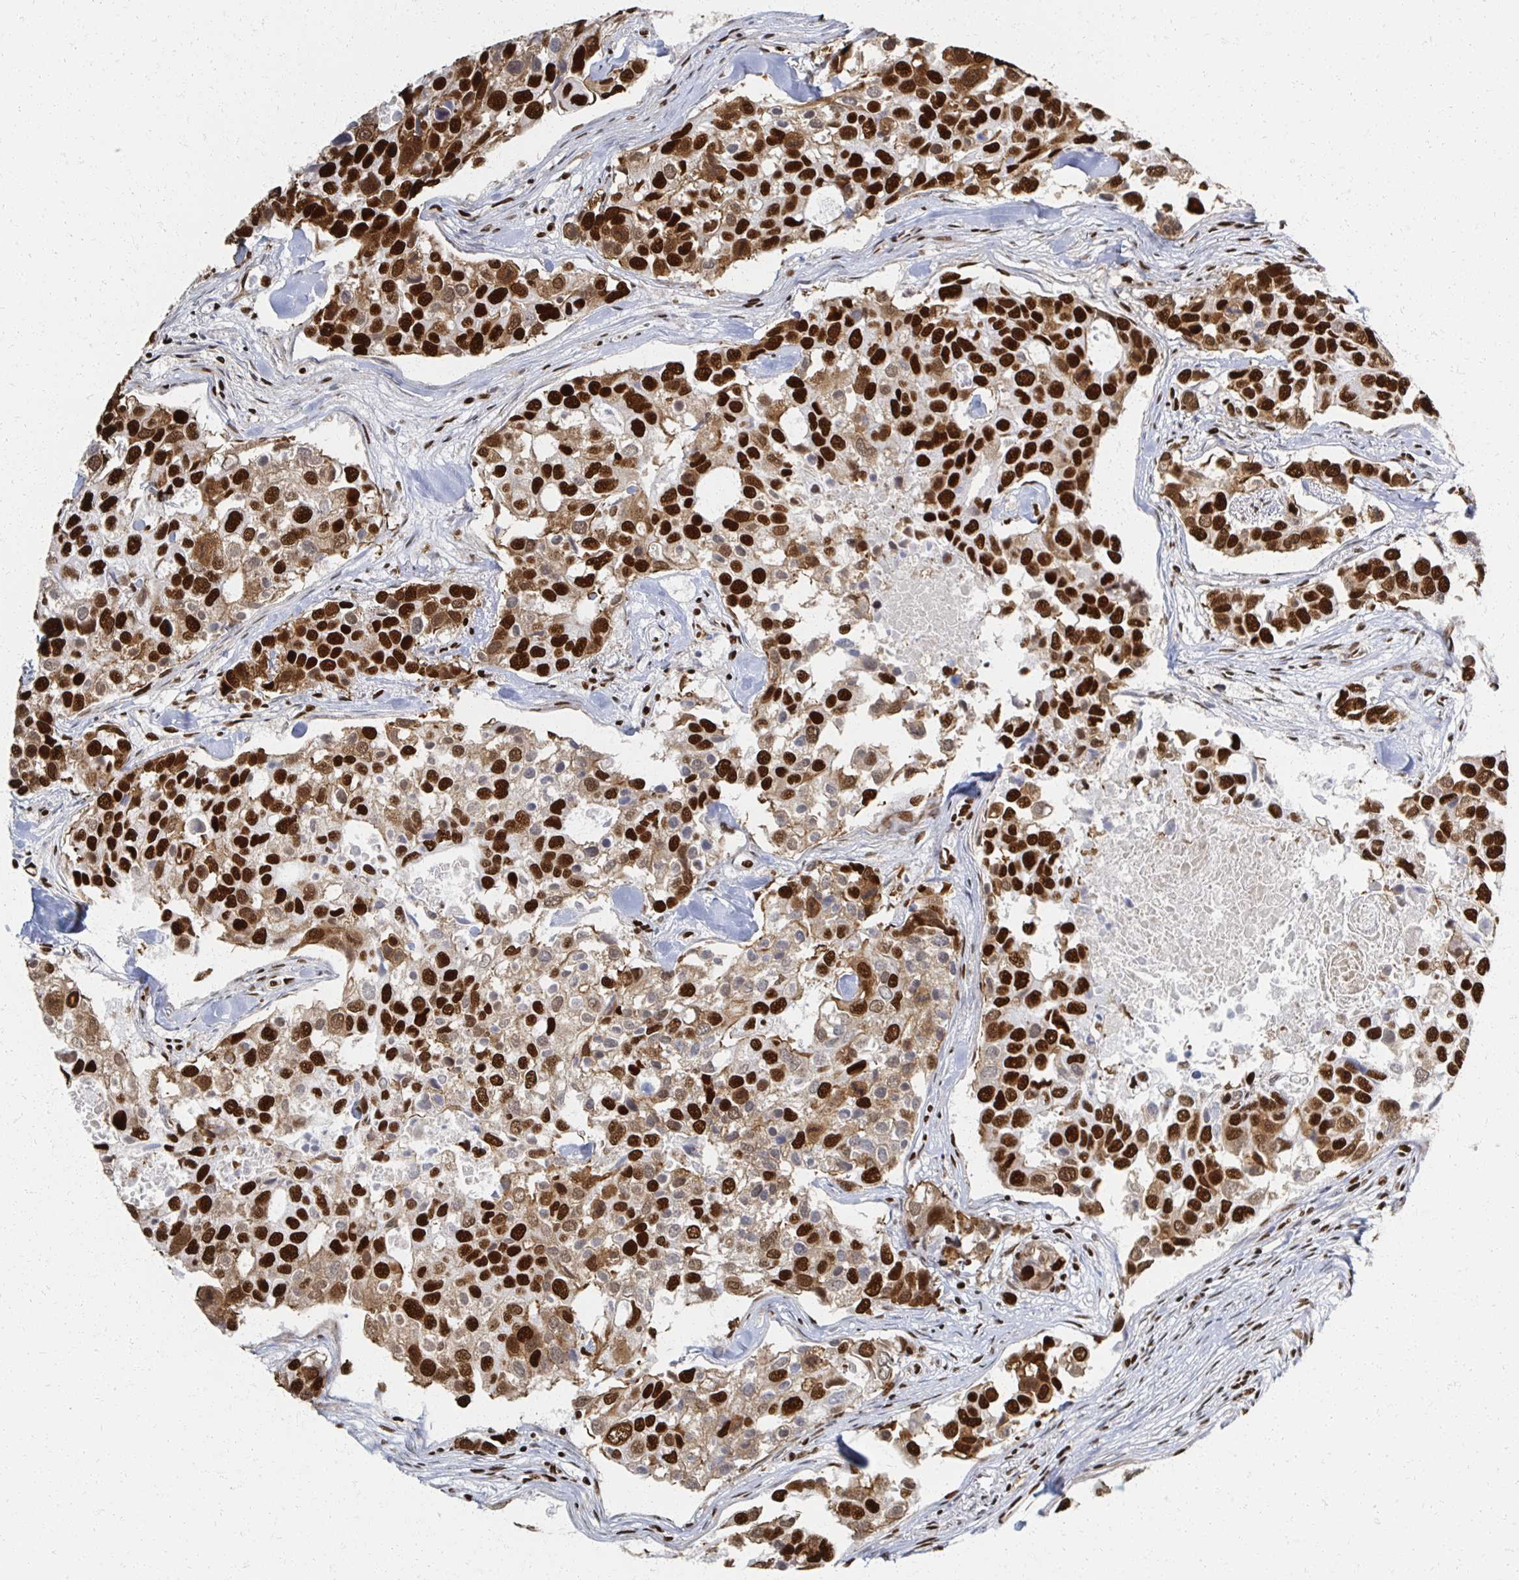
{"staining": {"intensity": "strong", "quantity": ">75%", "location": "nuclear"}, "tissue": "breast cancer", "cell_type": "Tumor cells", "image_type": "cancer", "snomed": [{"axis": "morphology", "description": "Duct carcinoma"}, {"axis": "topography", "description": "Breast"}], "caption": "Immunohistochemical staining of human infiltrating ductal carcinoma (breast) shows high levels of strong nuclear protein positivity in about >75% of tumor cells.", "gene": "RBBP7", "patient": {"sex": "female", "age": 83}}